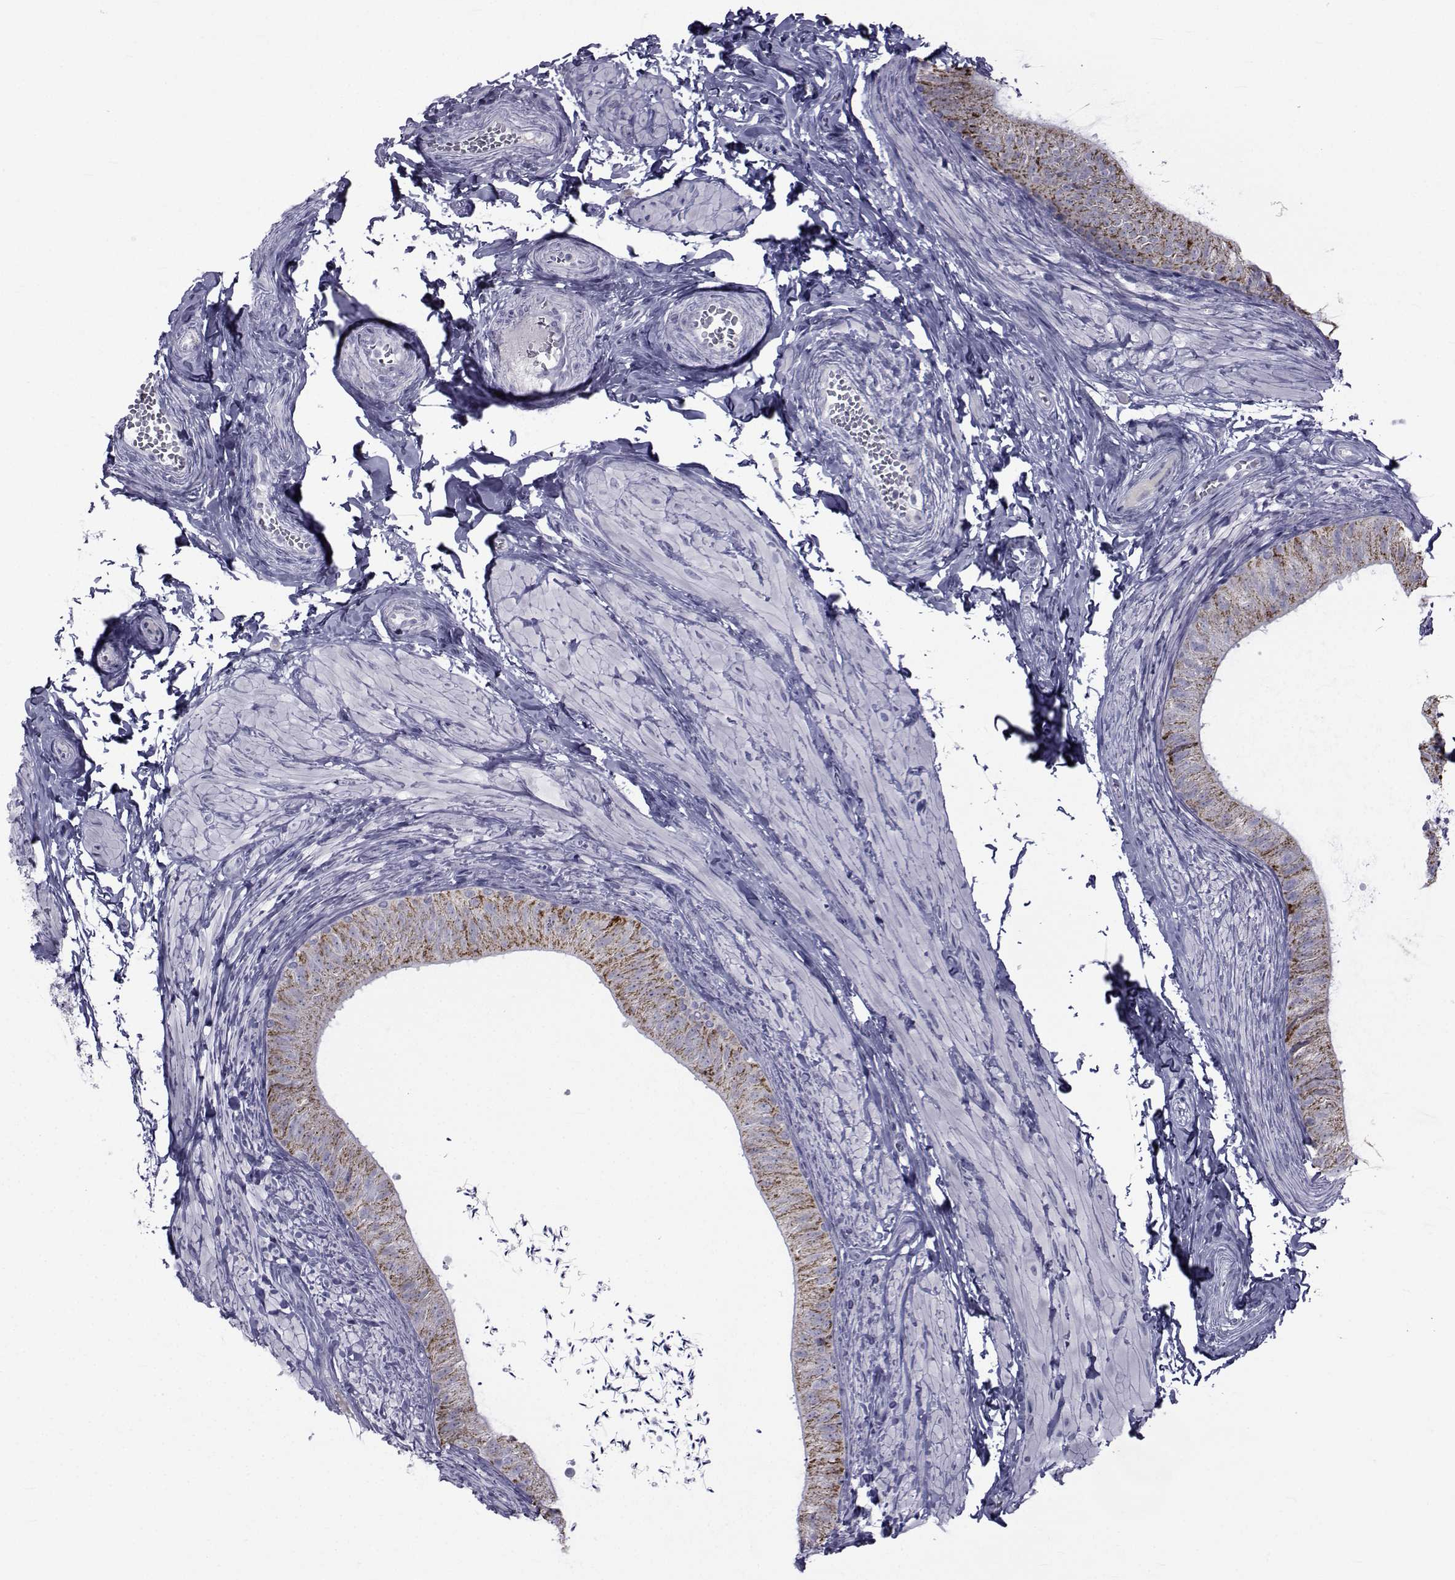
{"staining": {"intensity": "strong", "quantity": "25%-75%", "location": "cytoplasmic/membranous"}, "tissue": "epididymis", "cell_type": "Glandular cells", "image_type": "normal", "snomed": [{"axis": "morphology", "description": "Normal tissue, NOS"}, {"axis": "topography", "description": "Epididymis, spermatic cord, NOS"}, {"axis": "topography", "description": "Epididymis"}, {"axis": "topography", "description": "Peripheral nerve tissue"}], "caption": "Protein expression analysis of unremarkable epididymis demonstrates strong cytoplasmic/membranous staining in approximately 25%-75% of glandular cells. The protein is stained brown, and the nuclei are stained in blue (DAB IHC with brightfield microscopy, high magnification).", "gene": "FDXR", "patient": {"sex": "male", "age": 29}}